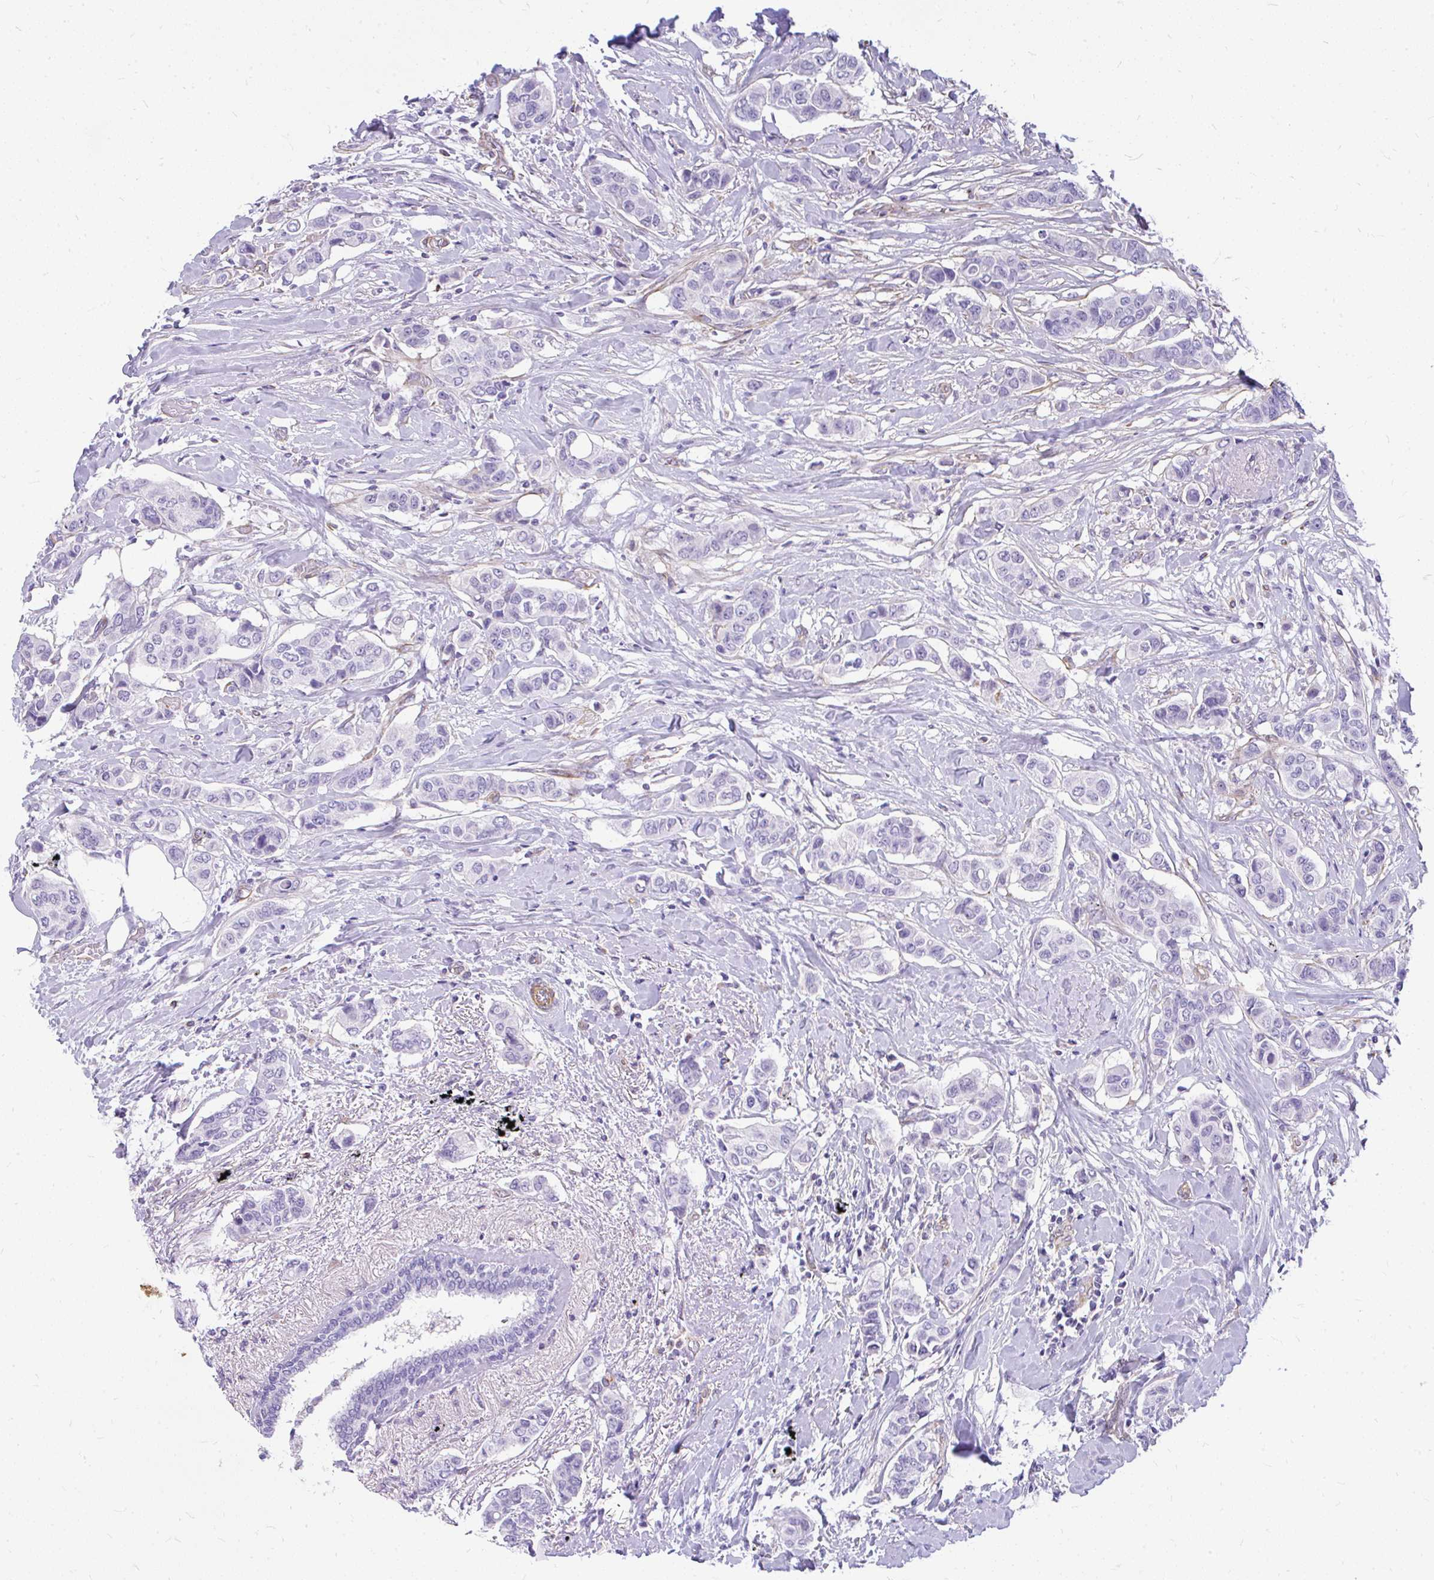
{"staining": {"intensity": "negative", "quantity": "none", "location": "none"}, "tissue": "breast cancer", "cell_type": "Tumor cells", "image_type": "cancer", "snomed": [{"axis": "morphology", "description": "Lobular carcinoma"}, {"axis": "topography", "description": "Breast"}], "caption": "An IHC micrograph of breast cancer is shown. There is no staining in tumor cells of breast cancer.", "gene": "FAM83C", "patient": {"sex": "female", "age": 51}}